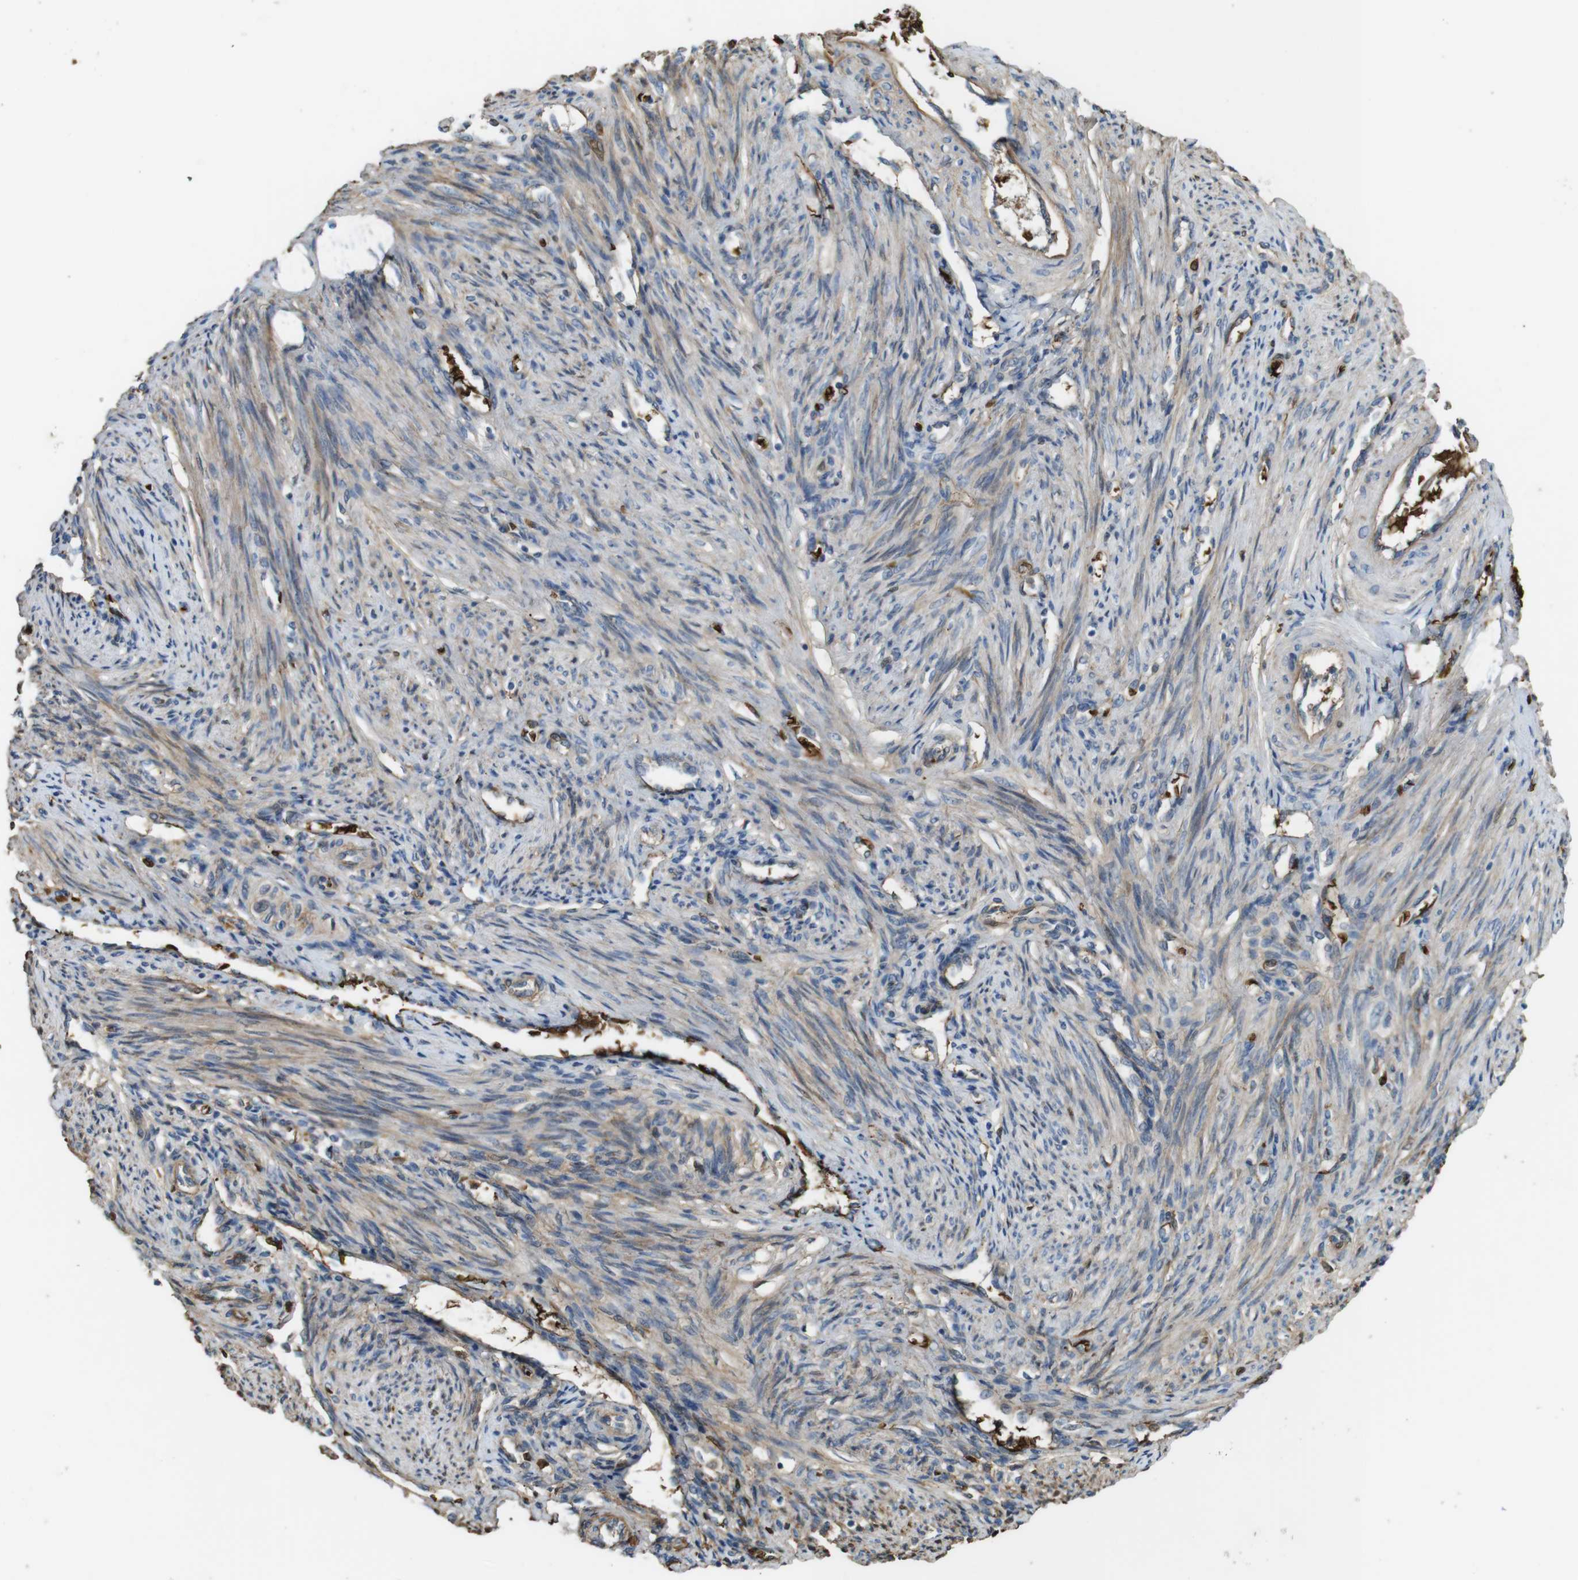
{"staining": {"intensity": "moderate", "quantity": ">75%", "location": "cytoplasmic/membranous"}, "tissue": "endometrium", "cell_type": "Cells in endometrial stroma", "image_type": "normal", "snomed": [{"axis": "morphology", "description": "Normal tissue, NOS"}, {"axis": "topography", "description": "Endometrium"}], "caption": "Immunohistochemistry (IHC) of benign endometrium exhibits medium levels of moderate cytoplasmic/membranous expression in approximately >75% of cells in endometrial stroma. (DAB (3,3'-diaminobenzidine) IHC with brightfield microscopy, high magnification).", "gene": "LTBP4", "patient": {"sex": "female", "age": 42}}